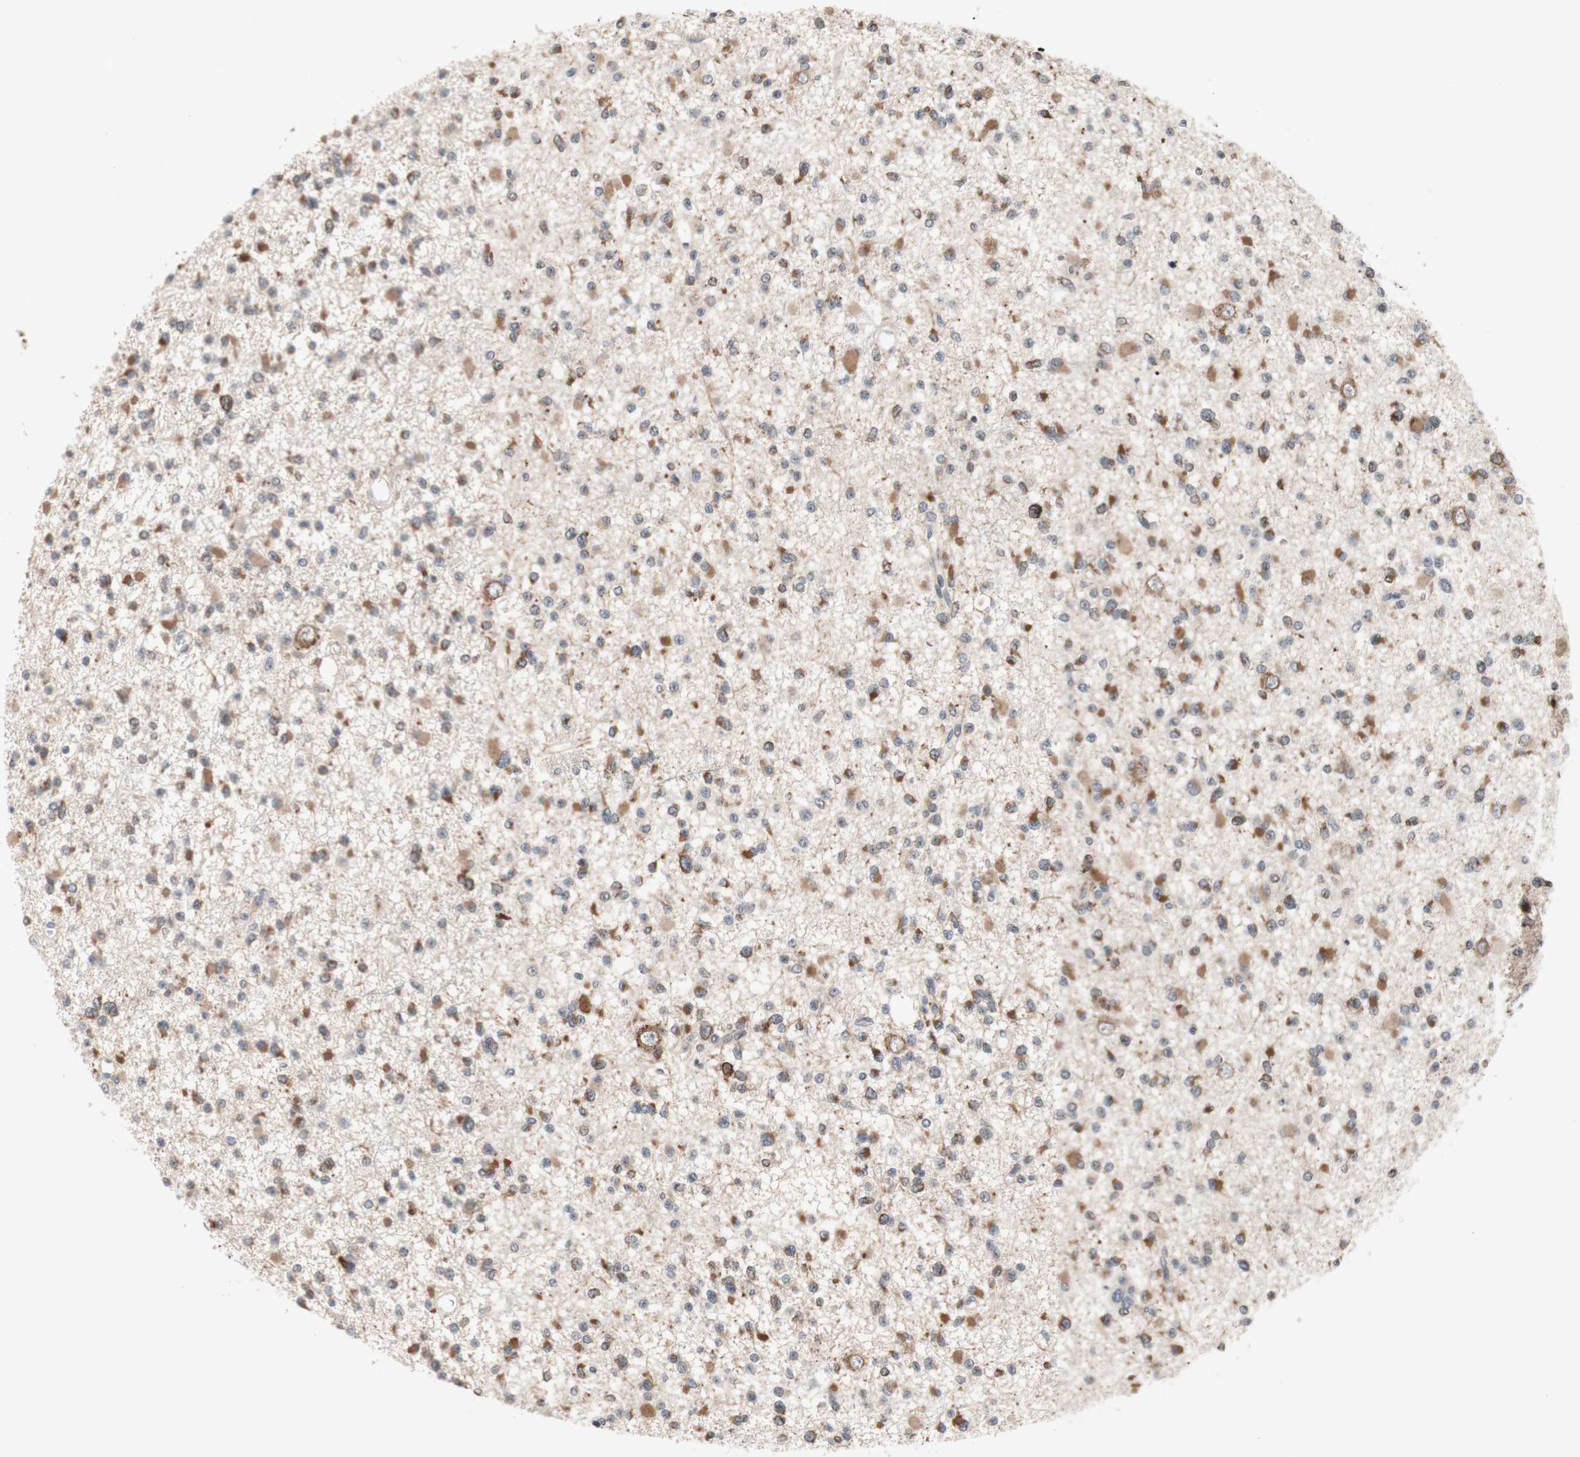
{"staining": {"intensity": "moderate", "quantity": "25%-75%", "location": "cytoplasmic/membranous"}, "tissue": "glioma", "cell_type": "Tumor cells", "image_type": "cancer", "snomed": [{"axis": "morphology", "description": "Glioma, malignant, Low grade"}, {"axis": "topography", "description": "Brain"}], "caption": "DAB immunohistochemical staining of glioma demonstrates moderate cytoplasmic/membranous protein positivity in approximately 25%-75% of tumor cells.", "gene": "CD55", "patient": {"sex": "female", "age": 22}}